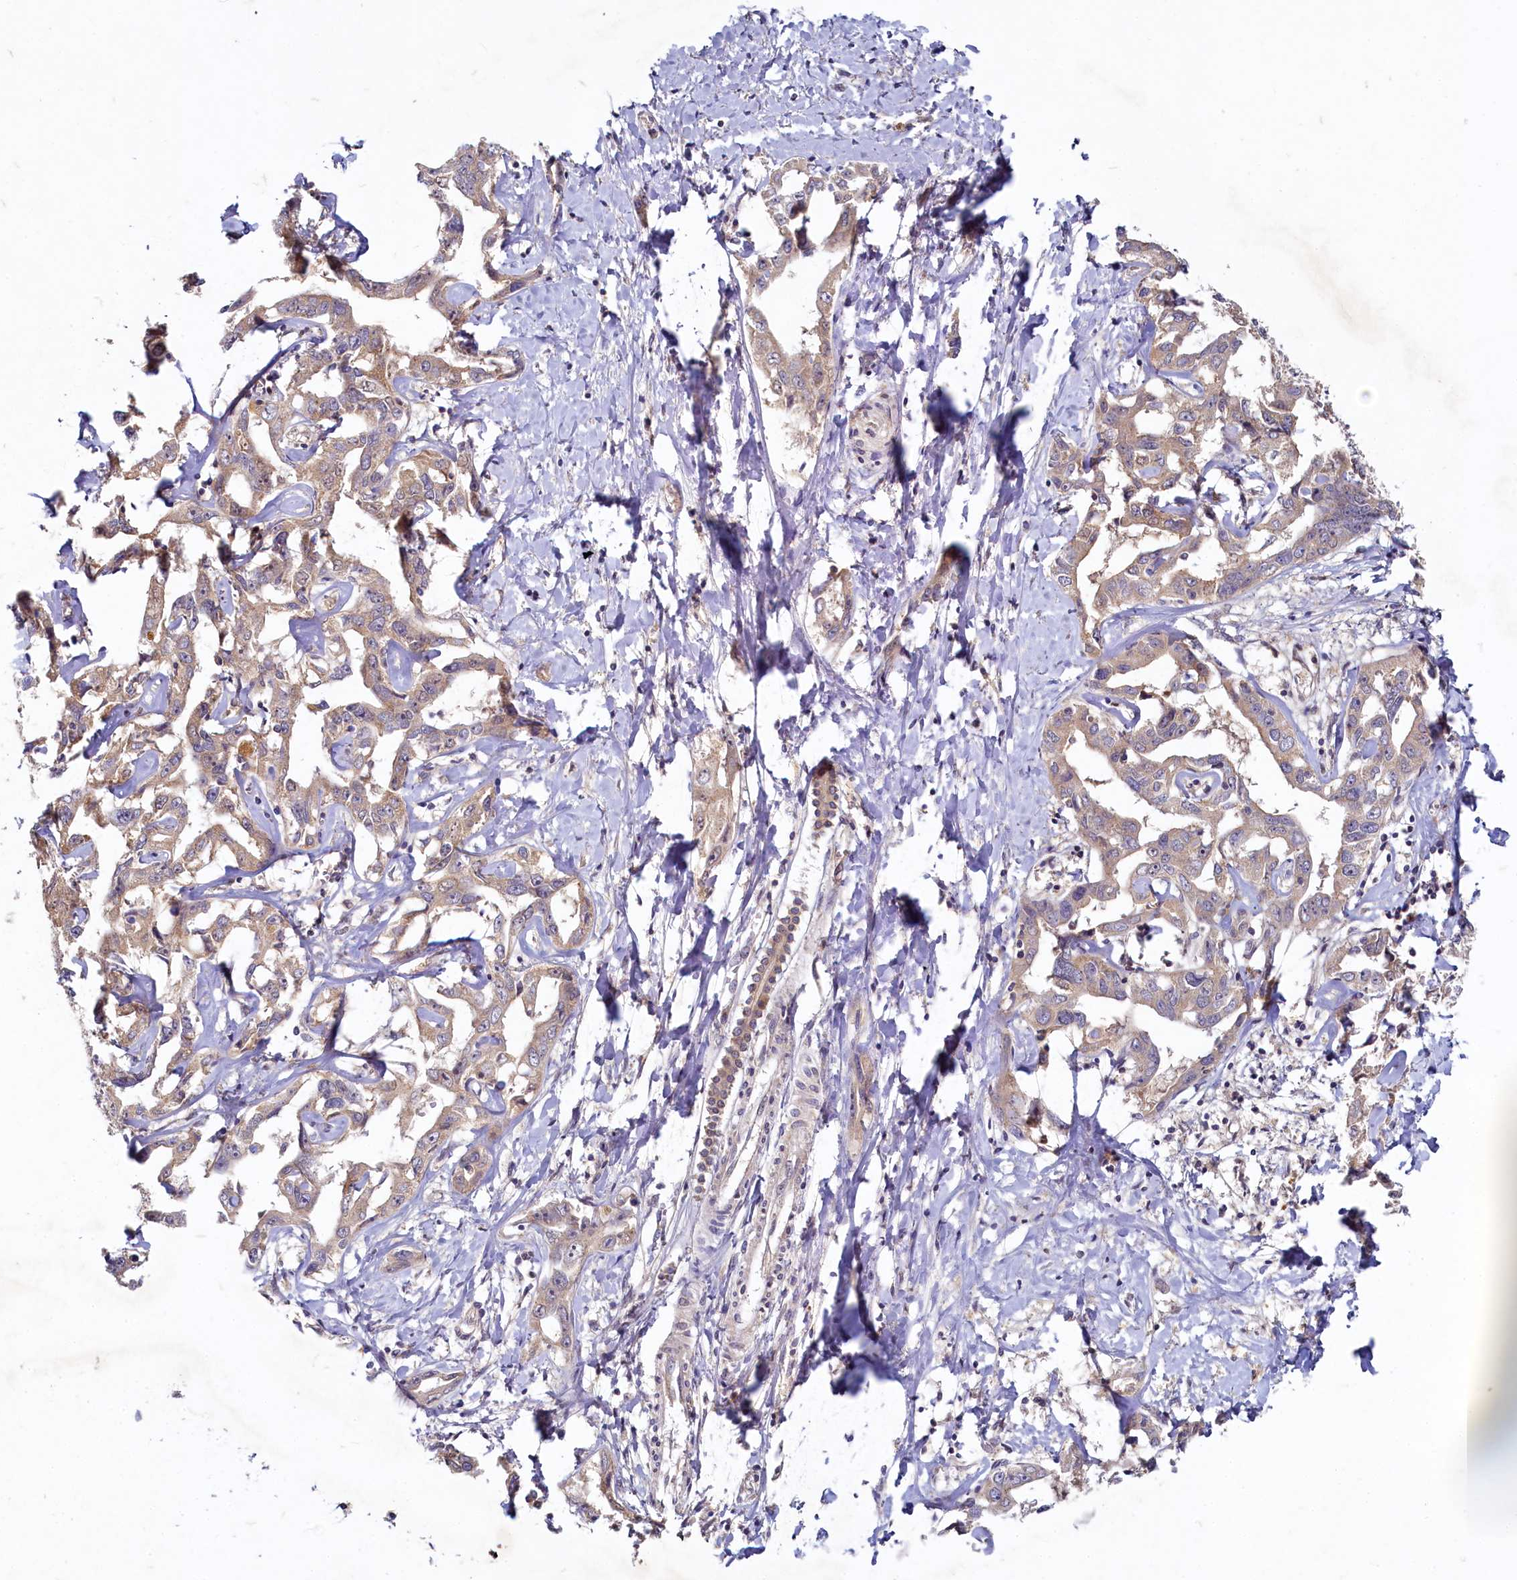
{"staining": {"intensity": "weak", "quantity": "25%-75%", "location": "cytoplasmic/membranous"}, "tissue": "liver cancer", "cell_type": "Tumor cells", "image_type": "cancer", "snomed": [{"axis": "morphology", "description": "Cholangiocarcinoma"}, {"axis": "topography", "description": "Liver"}], "caption": "Liver cholangiocarcinoma stained for a protein demonstrates weak cytoplasmic/membranous positivity in tumor cells. (DAB (3,3'-diaminobenzidine) IHC with brightfield microscopy, high magnification).", "gene": "HERC3", "patient": {"sex": "male", "age": 59}}